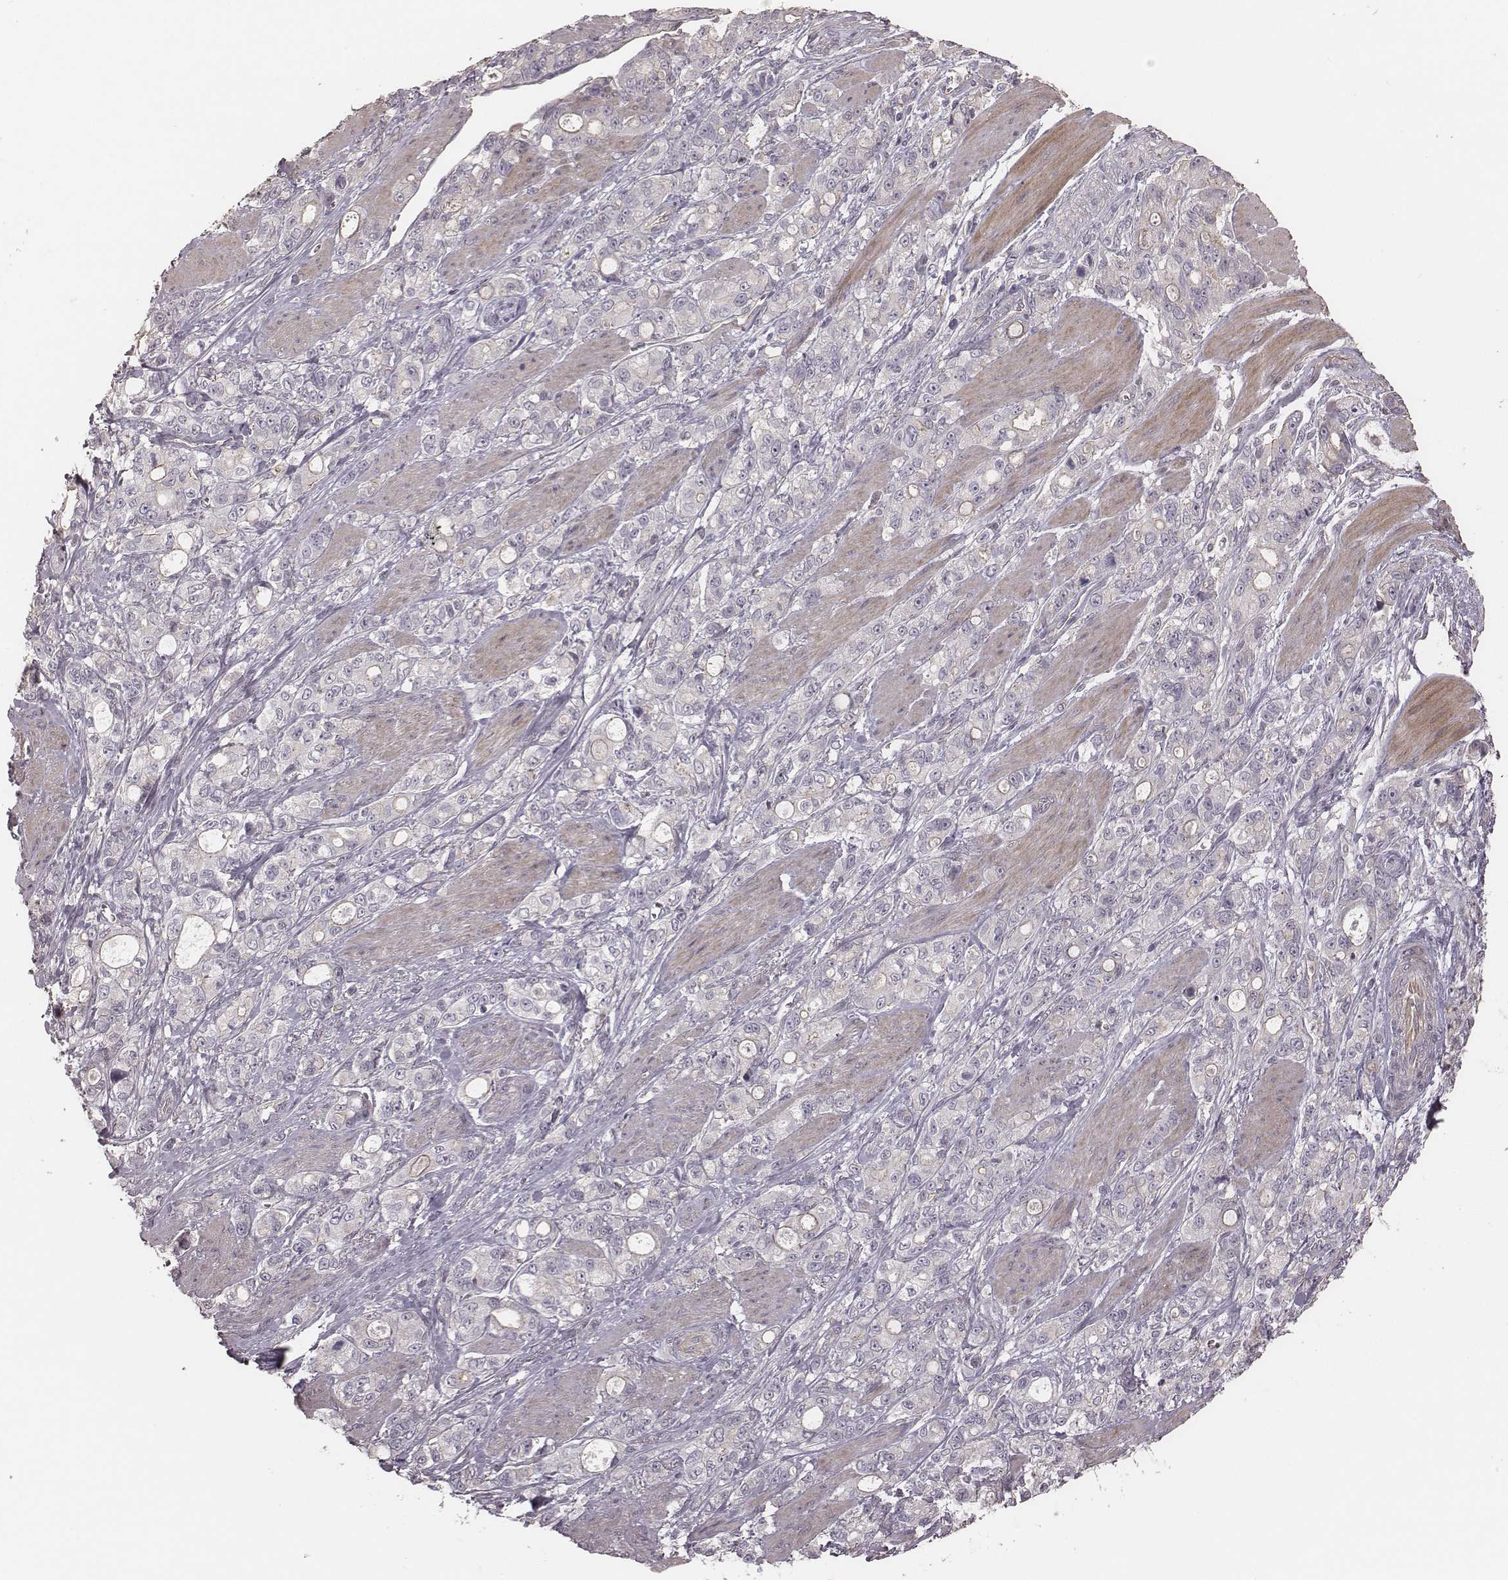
{"staining": {"intensity": "weak", "quantity": "<25%", "location": "cytoplasmic/membranous"}, "tissue": "stomach cancer", "cell_type": "Tumor cells", "image_type": "cancer", "snomed": [{"axis": "morphology", "description": "Adenocarcinoma, NOS"}, {"axis": "topography", "description": "Stomach"}], "caption": "There is no significant positivity in tumor cells of stomach cancer (adenocarcinoma).", "gene": "OTOGL", "patient": {"sex": "male", "age": 63}}